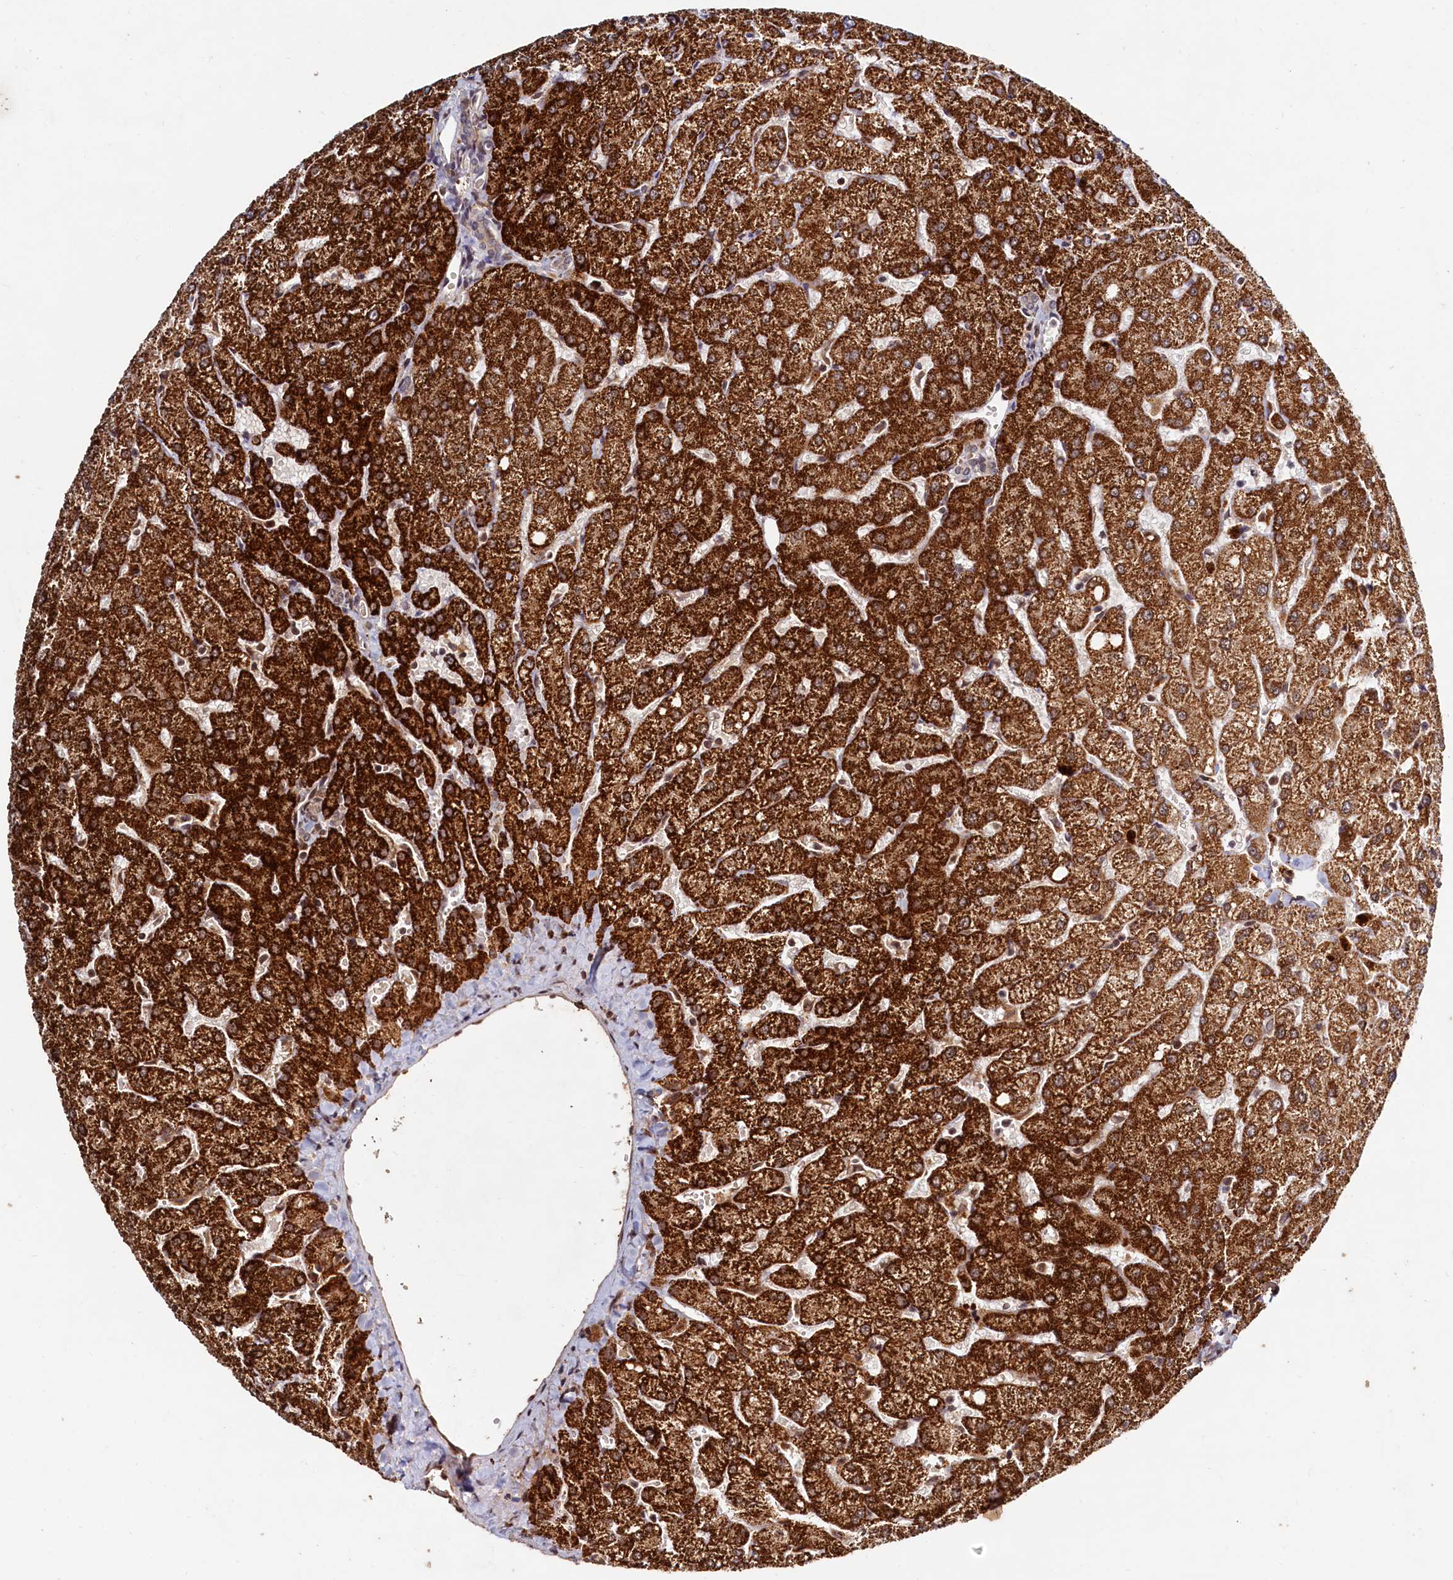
{"staining": {"intensity": "negative", "quantity": "none", "location": "none"}, "tissue": "liver", "cell_type": "Cholangiocytes", "image_type": "normal", "snomed": [{"axis": "morphology", "description": "Normal tissue, NOS"}, {"axis": "topography", "description": "Liver"}], "caption": "This is an immunohistochemistry image of benign liver. There is no staining in cholangiocytes.", "gene": "TRAPPC4", "patient": {"sex": "female", "age": 54}}